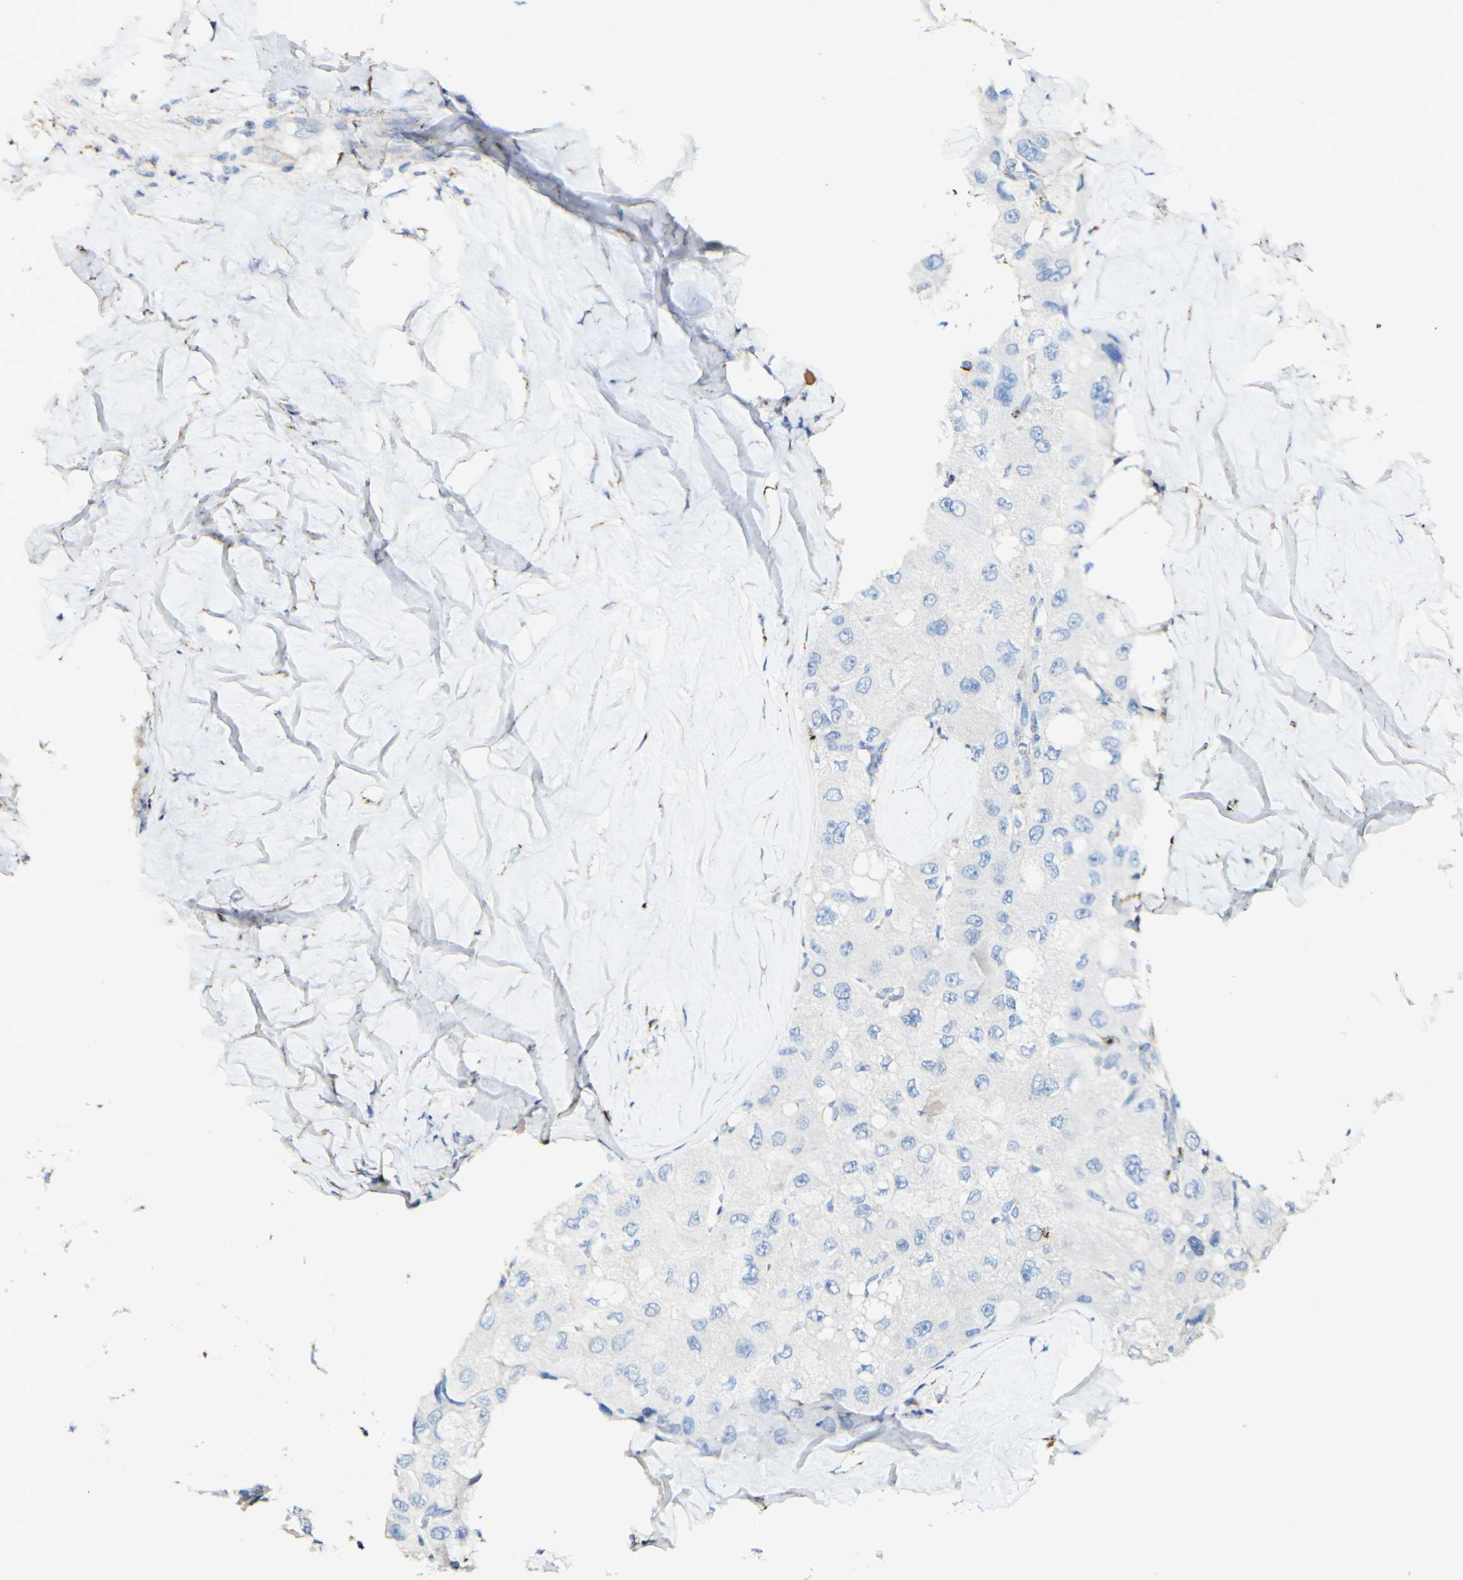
{"staining": {"intensity": "negative", "quantity": "none", "location": "none"}, "tissue": "liver cancer", "cell_type": "Tumor cells", "image_type": "cancer", "snomed": [{"axis": "morphology", "description": "Carcinoma, Hepatocellular, NOS"}, {"axis": "topography", "description": "Liver"}], "caption": "This is a histopathology image of immunohistochemistry (IHC) staining of liver hepatocellular carcinoma, which shows no staining in tumor cells.", "gene": "OXCT1", "patient": {"sex": "male", "age": 80}}